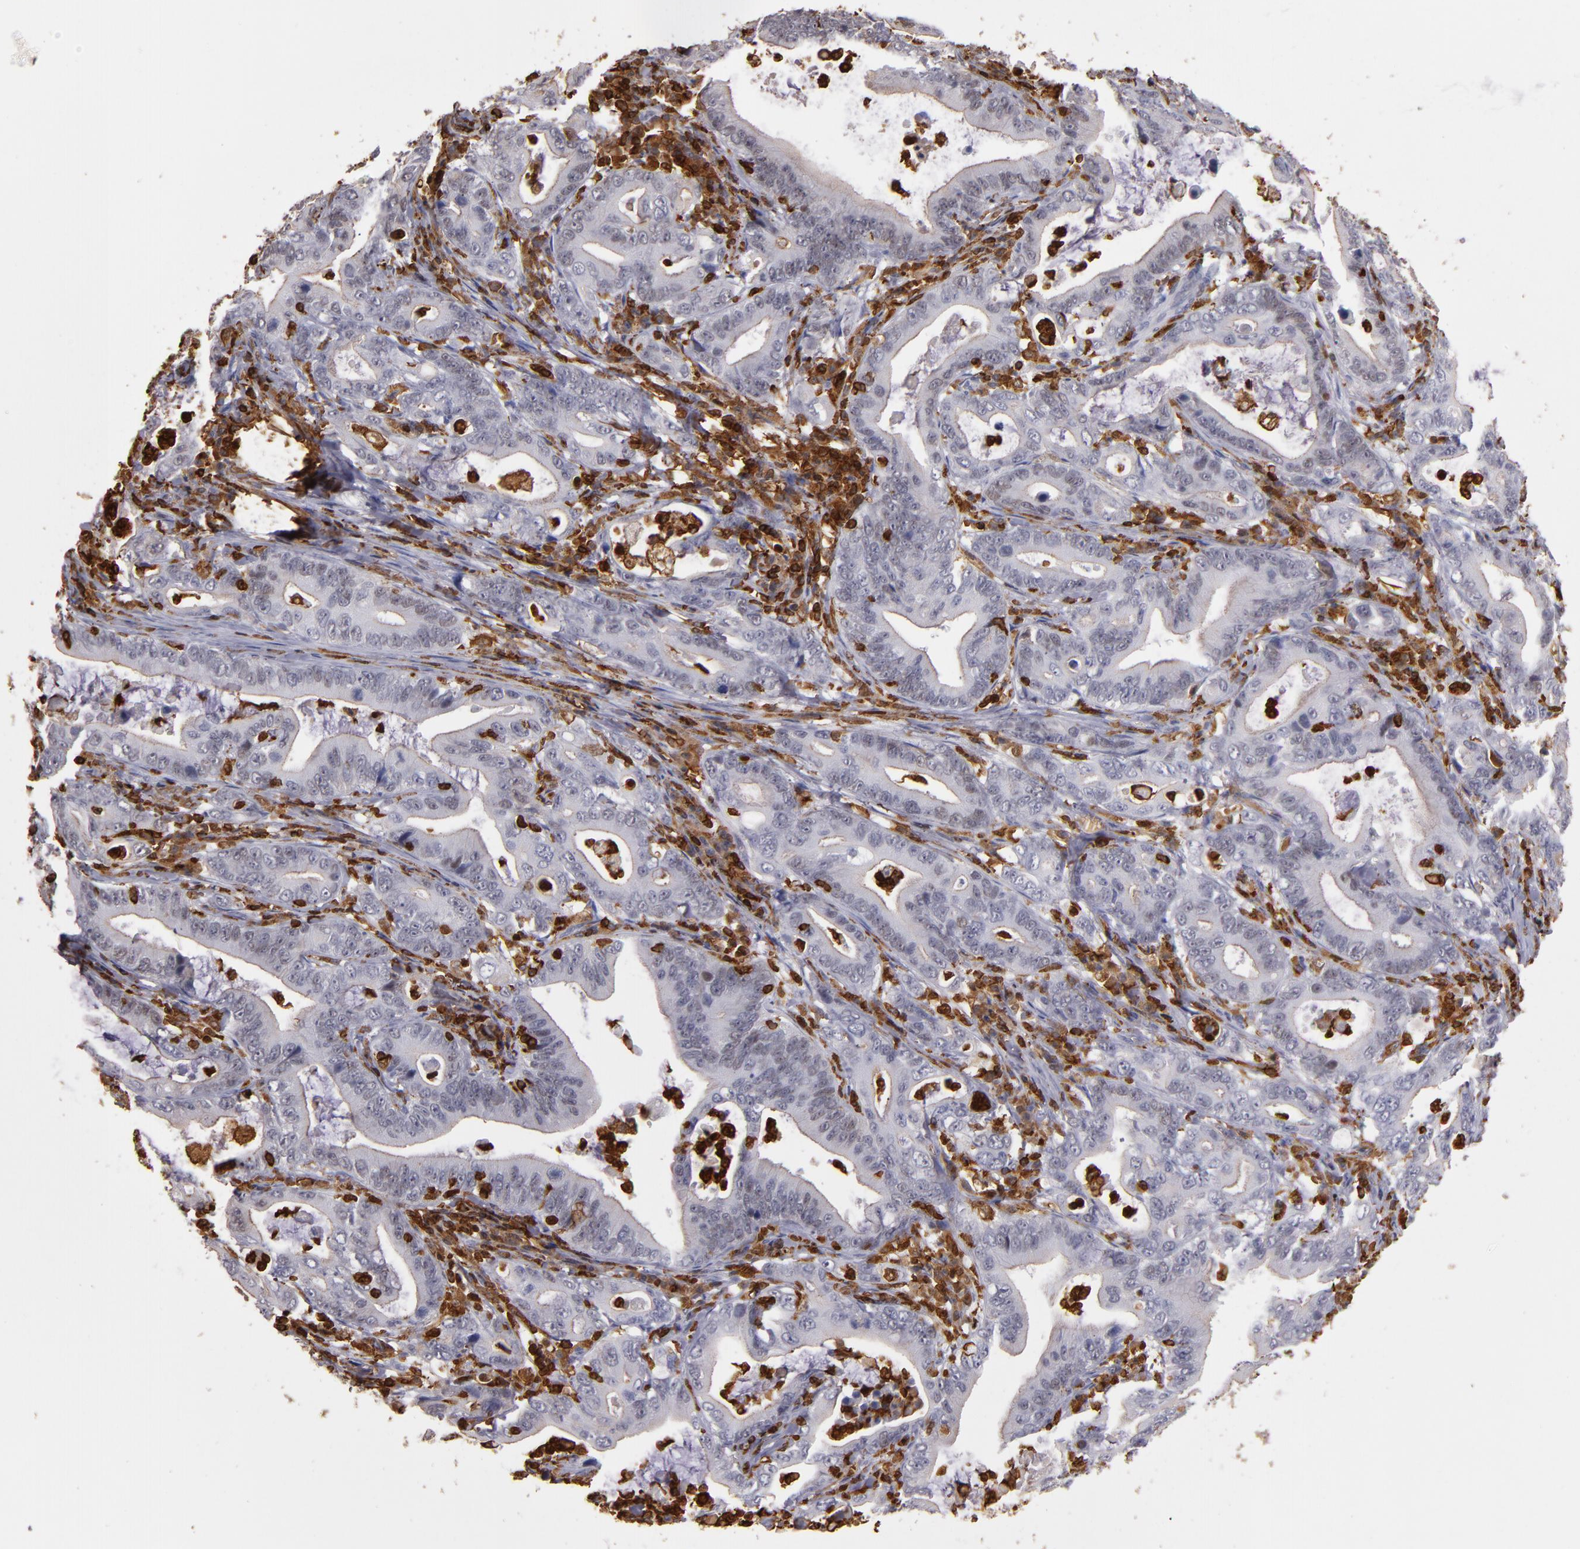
{"staining": {"intensity": "negative", "quantity": "none", "location": "none"}, "tissue": "stomach cancer", "cell_type": "Tumor cells", "image_type": "cancer", "snomed": [{"axis": "morphology", "description": "Adenocarcinoma, NOS"}, {"axis": "topography", "description": "Stomach, upper"}], "caption": "IHC micrograph of human adenocarcinoma (stomach) stained for a protein (brown), which reveals no staining in tumor cells.", "gene": "WAS", "patient": {"sex": "male", "age": 63}}